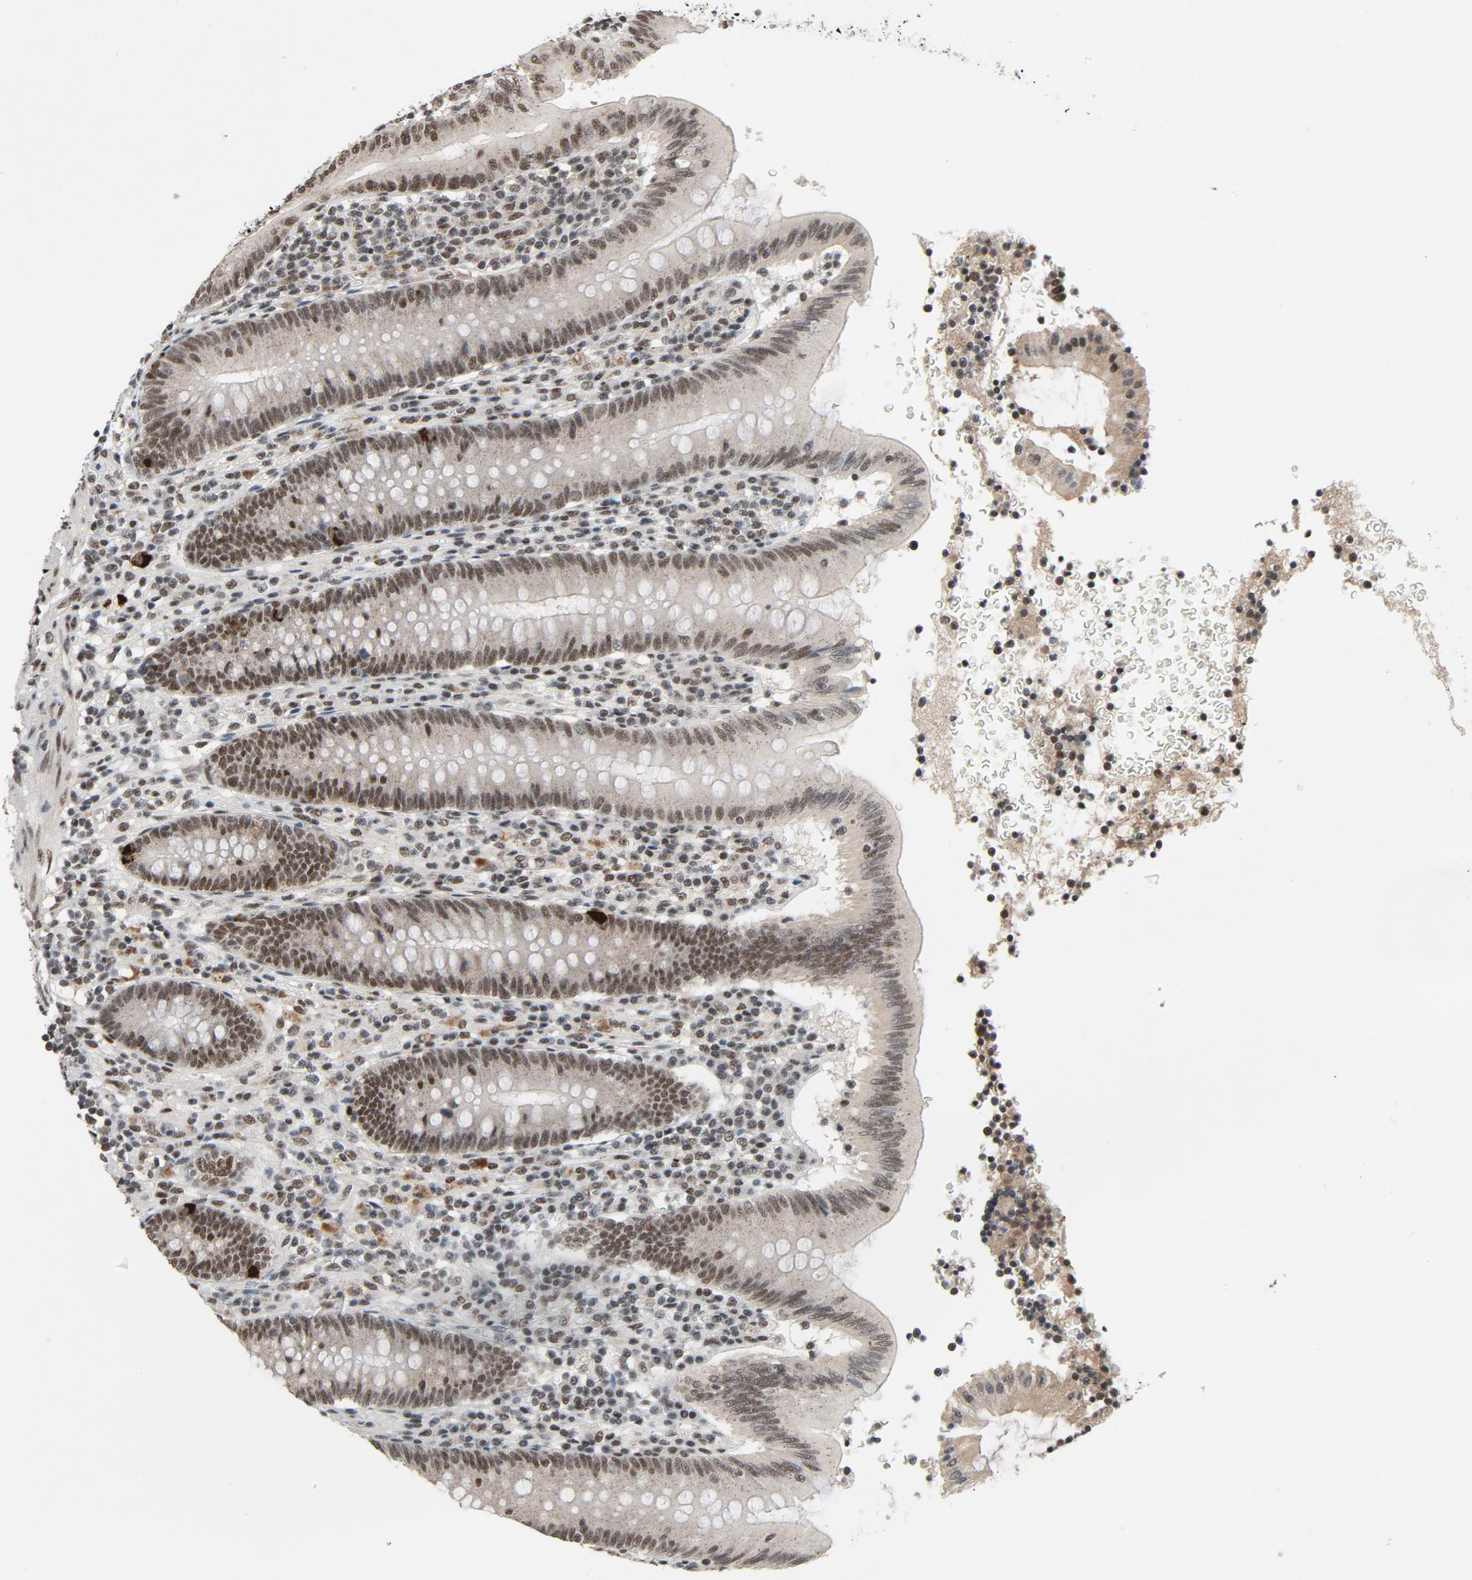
{"staining": {"intensity": "moderate", "quantity": ">75%", "location": "nuclear"}, "tissue": "appendix", "cell_type": "Glandular cells", "image_type": "normal", "snomed": [{"axis": "morphology", "description": "Normal tissue, NOS"}, {"axis": "morphology", "description": "Inflammation, NOS"}, {"axis": "topography", "description": "Appendix"}], "caption": "Protein staining of unremarkable appendix displays moderate nuclear staining in approximately >75% of glandular cells. (brown staining indicates protein expression, while blue staining denotes nuclei).", "gene": "SMARCD1", "patient": {"sex": "male", "age": 46}}